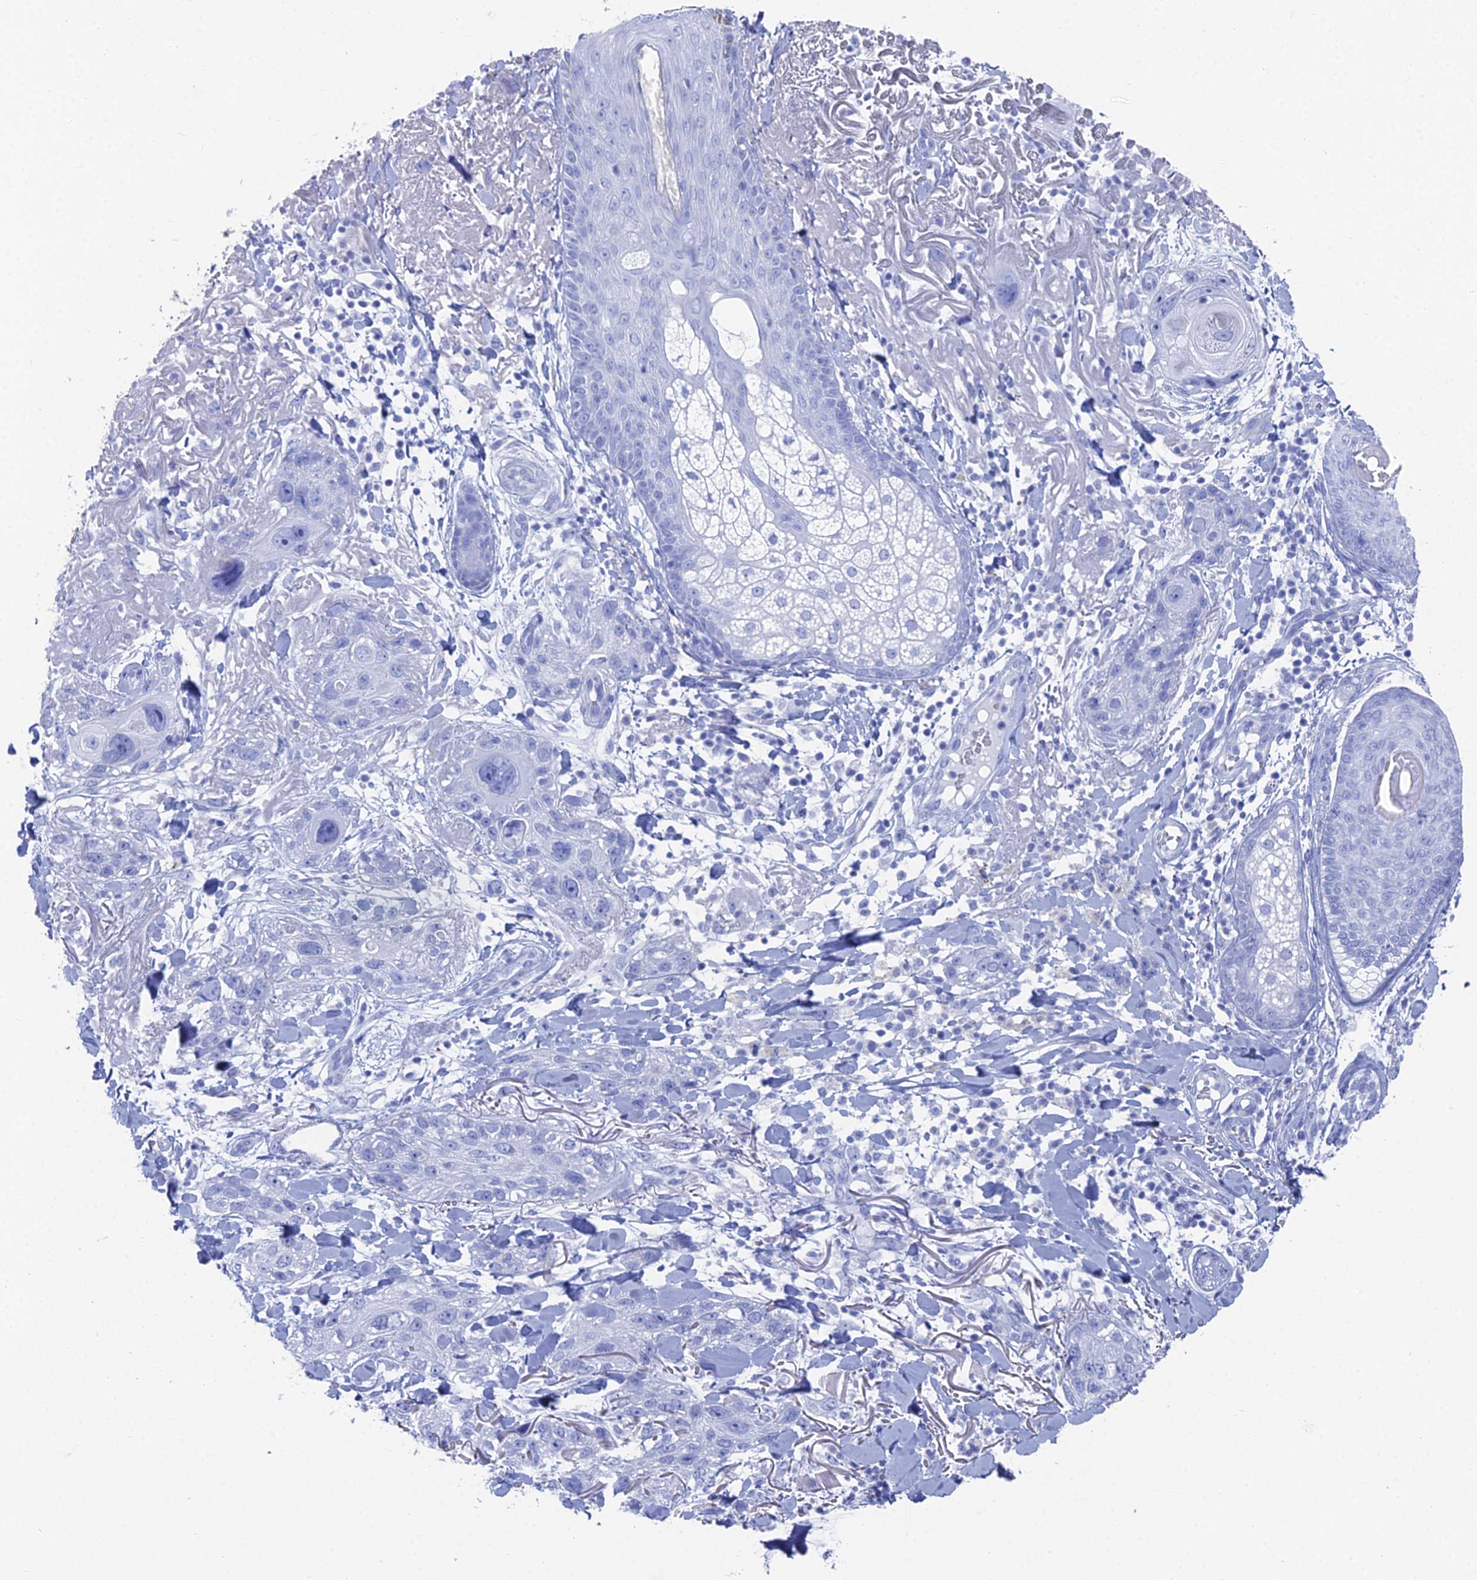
{"staining": {"intensity": "negative", "quantity": "none", "location": "none"}, "tissue": "skin cancer", "cell_type": "Tumor cells", "image_type": "cancer", "snomed": [{"axis": "morphology", "description": "Normal tissue, NOS"}, {"axis": "morphology", "description": "Squamous cell carcinoma, NOS"}, {"axis": "topography", "description": "Skin"}], "caption": "High power microscopy histopathology image of an immunohistochemistry micrograph of skin cancer, revealing no significant staining in tumor cells.", "gene": "ENPP3", "patient": {"sex": "male", "age": 72}}